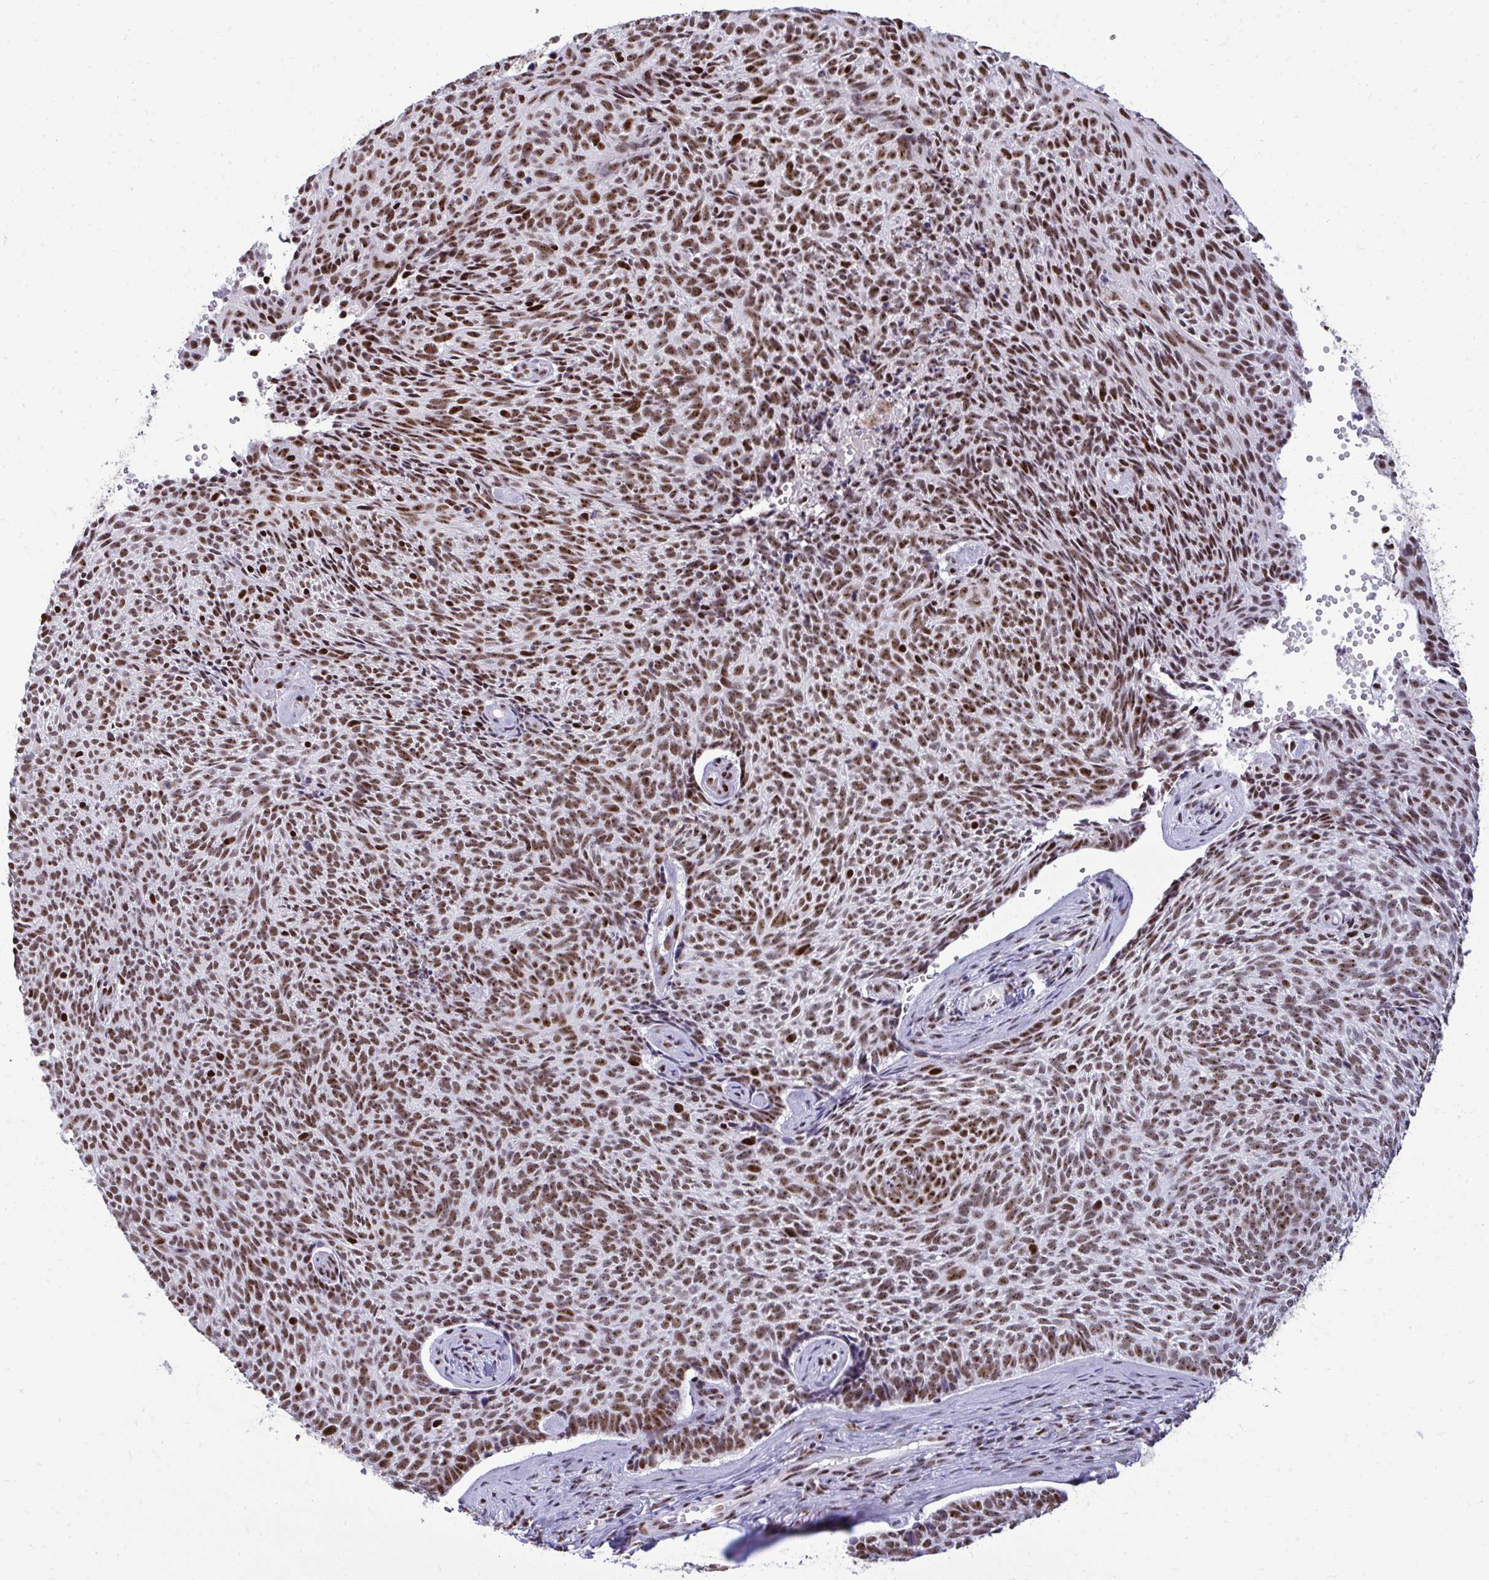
{"staining": {"intensity": "moderate", "quantity": ">75%", "location": "nuclear"}, "tissue": "skin cancer", "cell_type": "Tumor cells", "image_type": "cancer", "snomed": [{"axis": "morphology", "description": "Basal cell carcinoma"}, {"axis": "topography", "description": "Skin"}], "caption": "Brown immunohistochemical staining in basal cell carcinoma (skin) shows moderate nuclear positivity in approximately >75% of tumor cells.", "gene": "PELP1", "patient": {"sex": "female", "age": 80}}